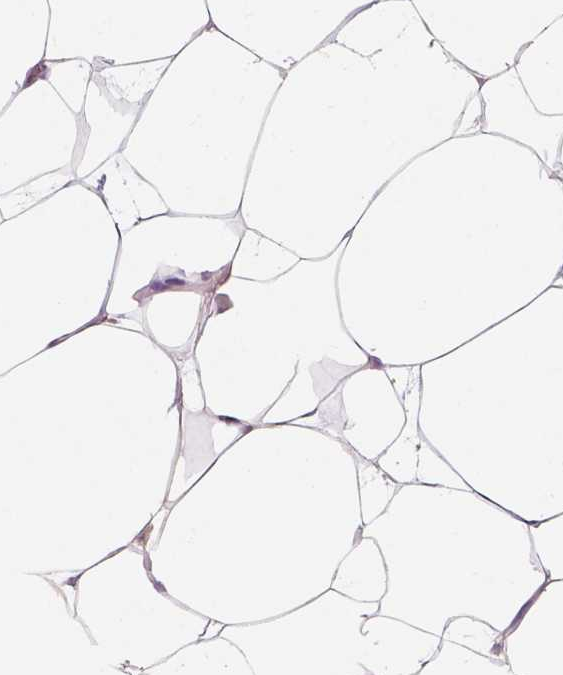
{"staining": {"intensity": "negative", "quantity": "none", "location": "none"}, "tissue": "breast", "cell_type": "Adipocytes", "image_type": "normal", "snomed": [{"axis": "morphology", "description": "Normal tissue, NOS"}, {"axis": "topography", "description": "Breast"}], "caption": "The image shows no significant staining in adipocytes of breast. (Stains: DAB IHC with hematoxylin counter stain, Microscopy: brightfield microscopy at high magnification).", "gene": "SQSTM1", "patient": {"sex": "female", "age": 32}}